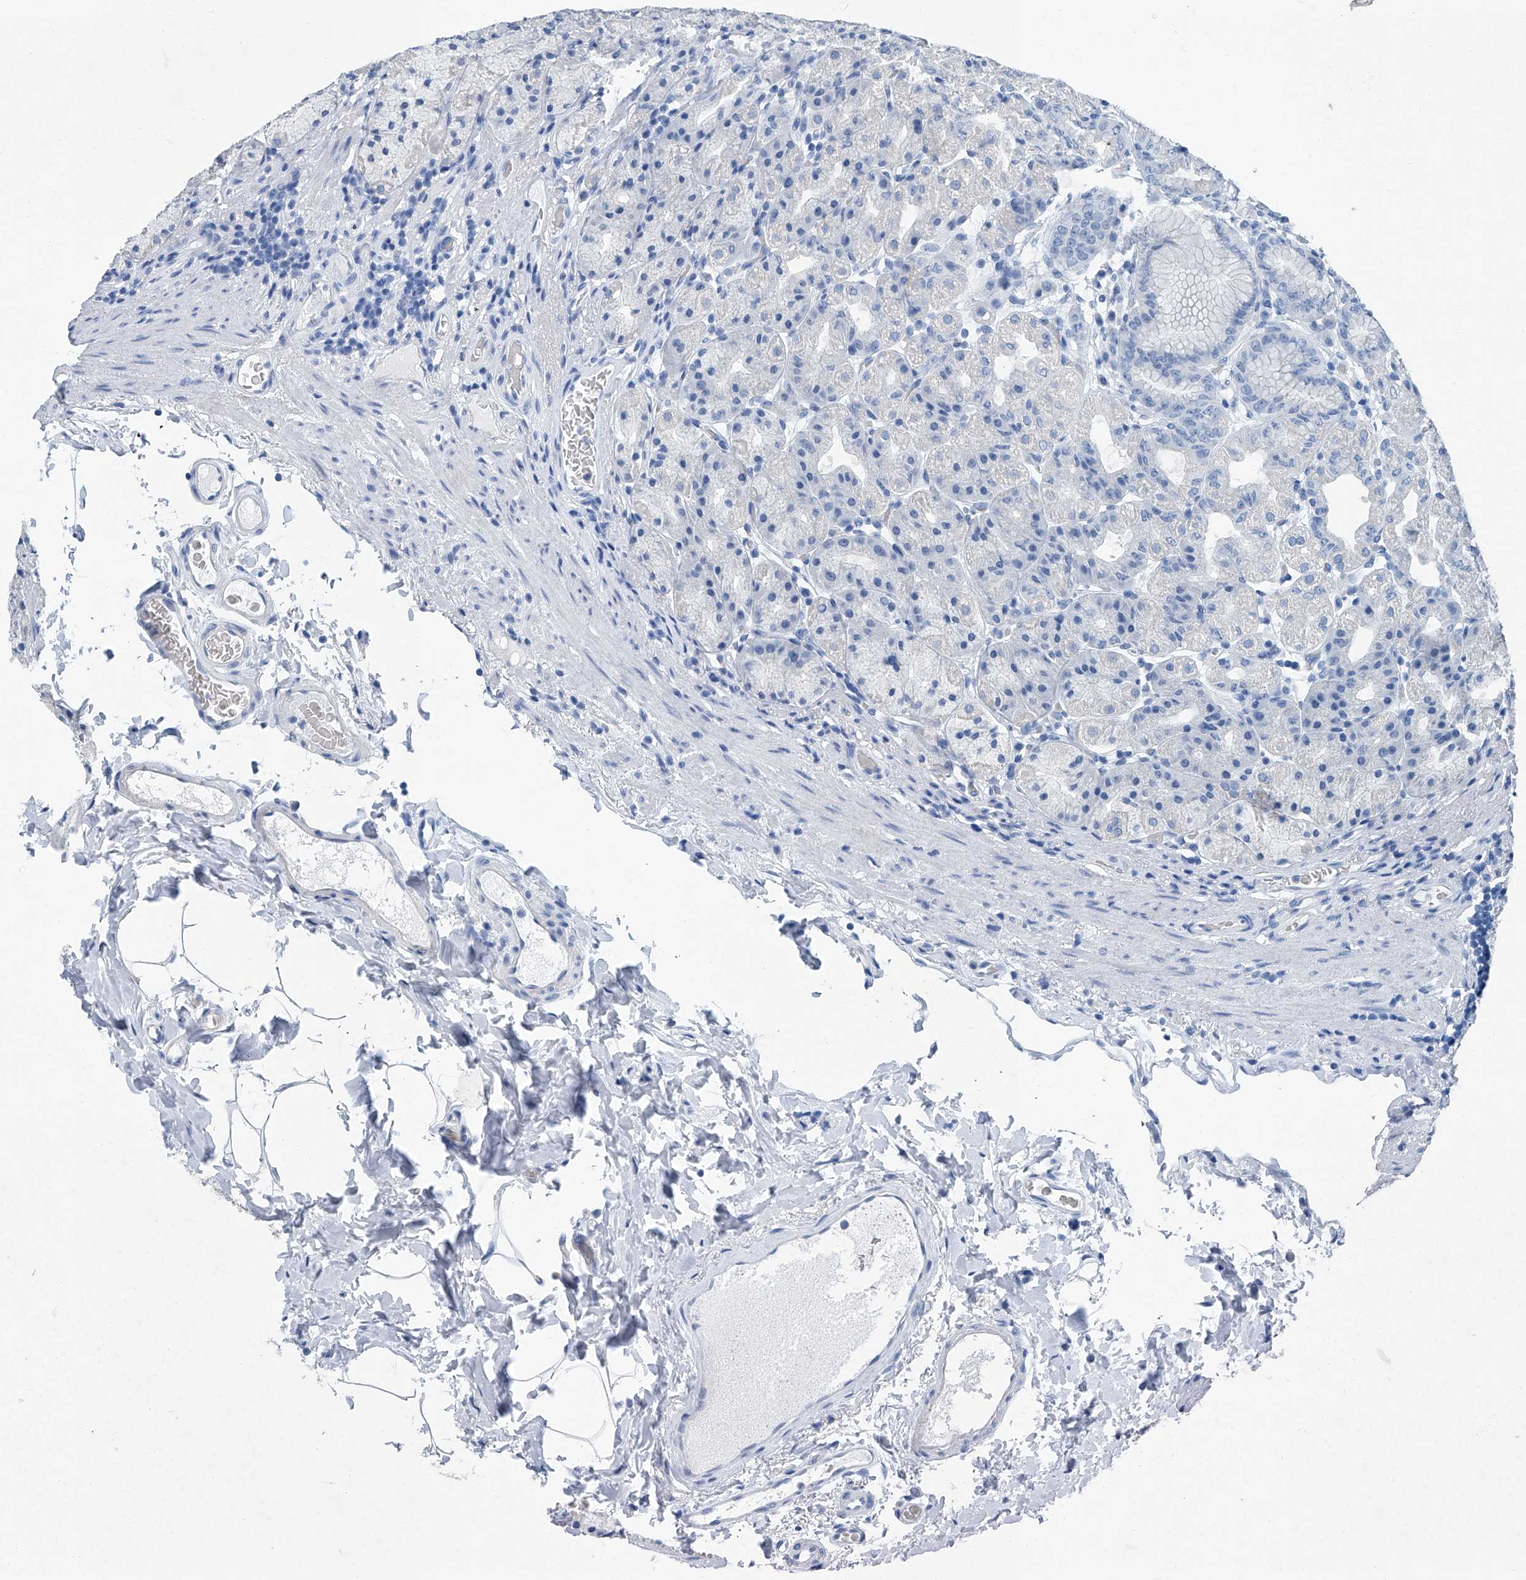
{"staining": {"intensity": "negative", "quantity": "none", "location": "none"}, "tissue": "stomach", "cell_type": "Glandular cells", "image_type": "normal", "snomed": [{"axis": "morphology", "description": "Normal tissue, NOS"}, {"axis": "topography", "description": "Stomach, upper"}], "caption": "Human stomach stained for a protein using IHC reveals no expression in glandular cells.", "gene": "CYP2A7", "patient": {"sex": "male", "age": 68}}